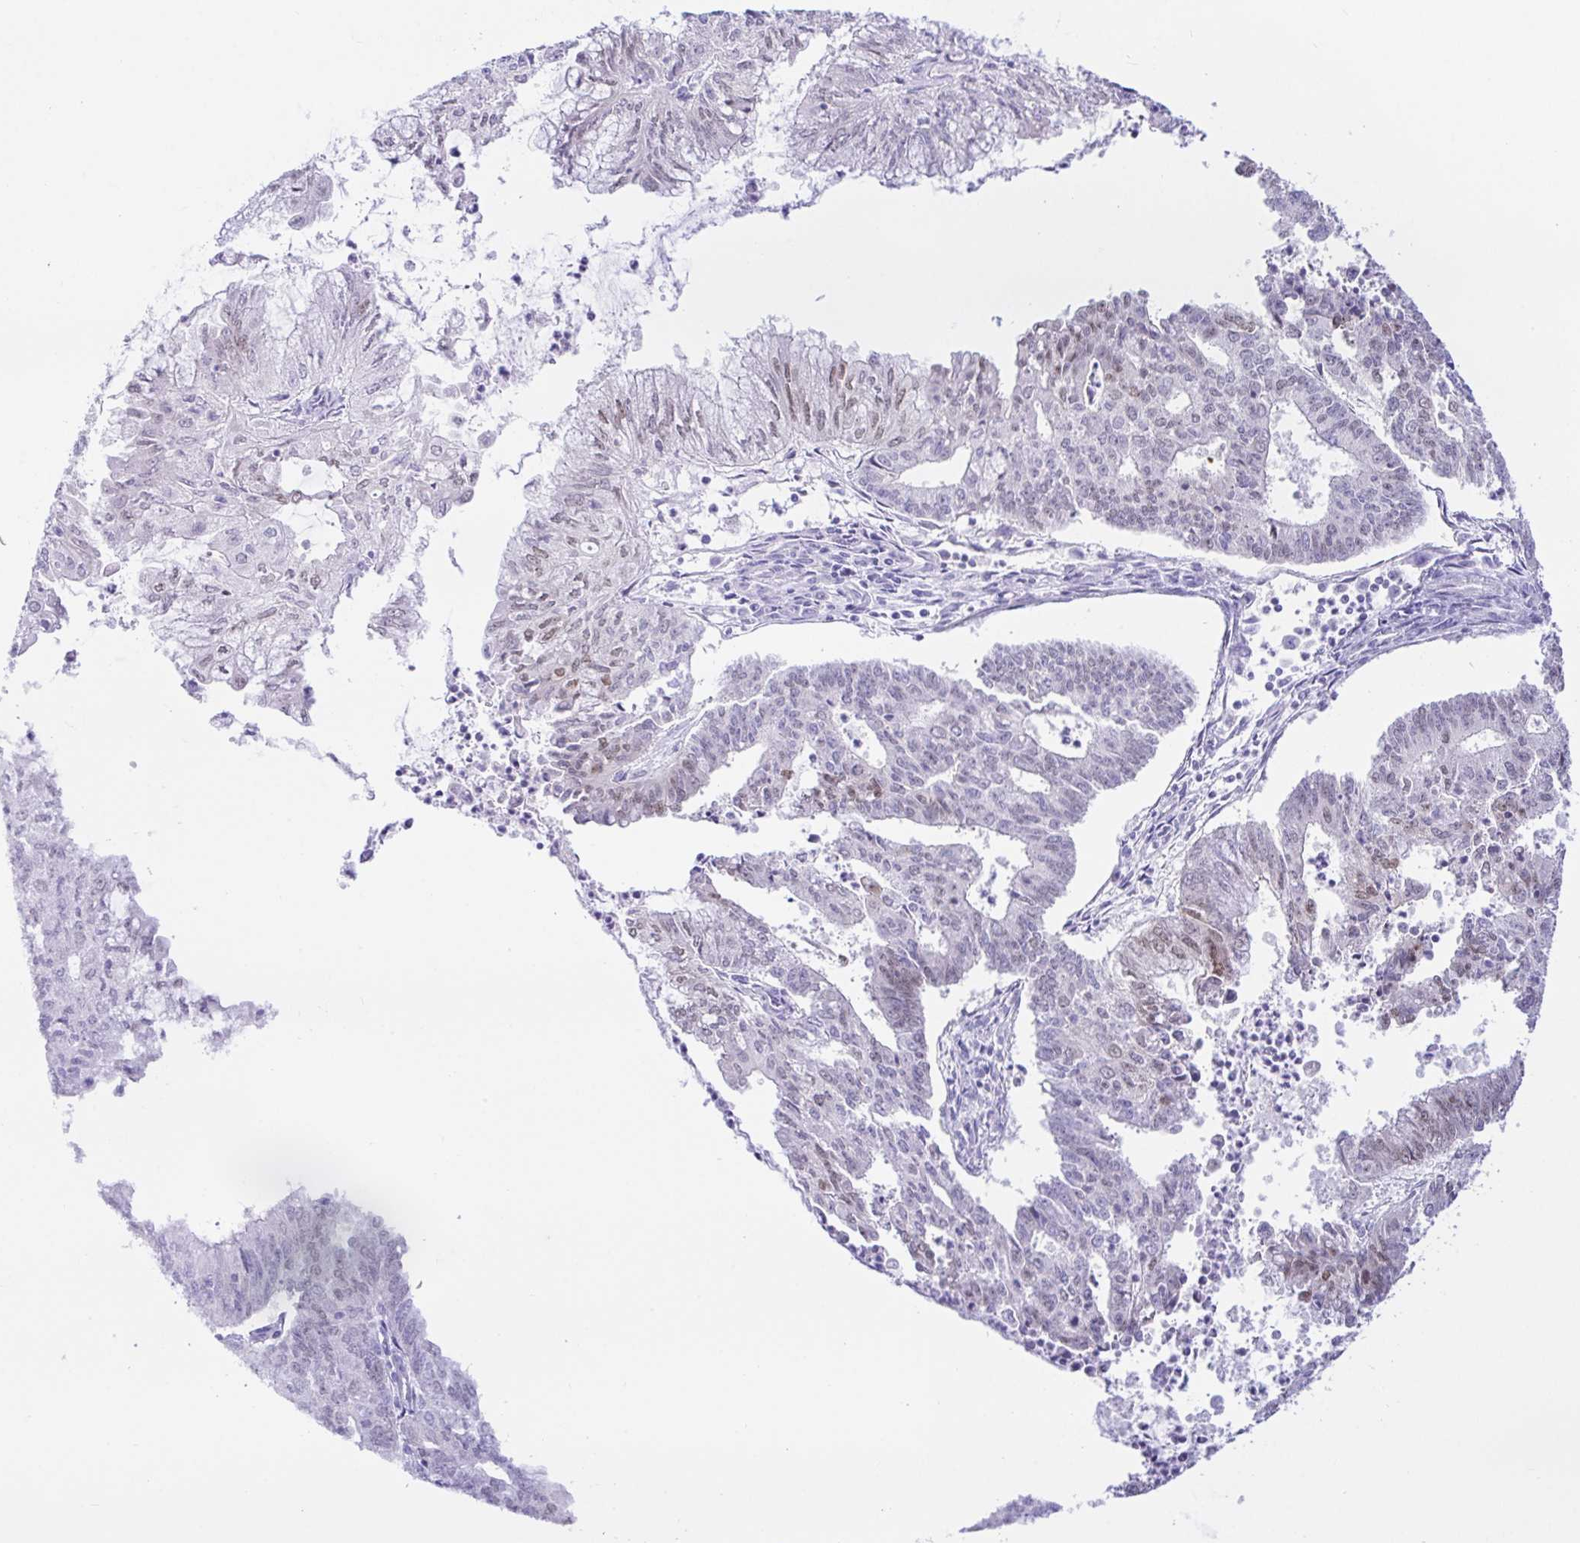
{"staining": {"intensity": "weak", "quantity": "25%-75%", "location": "nuclear"}, "tissue": "endometrial cancer", "cell_type": "Tumor cells", "image_type": "cancer", "snomed": [{"axis": "morphology", "description": "Adenocarcinoma, NOS"}, {"axis": "topography", "description": "Endometrium"}], "caption": "Immunohistochemistry (IHC) photomicrograph of neoplastic tissue: endometrial cancer stained using immunohistochemistry (IHC) exhibits low levels of weak protein expression localized specifically in the nuclear of tumor cells, appearing as a nuclear brown color.", "gene": "PAX8", "patient": {"sex": "female", "age": 61}}